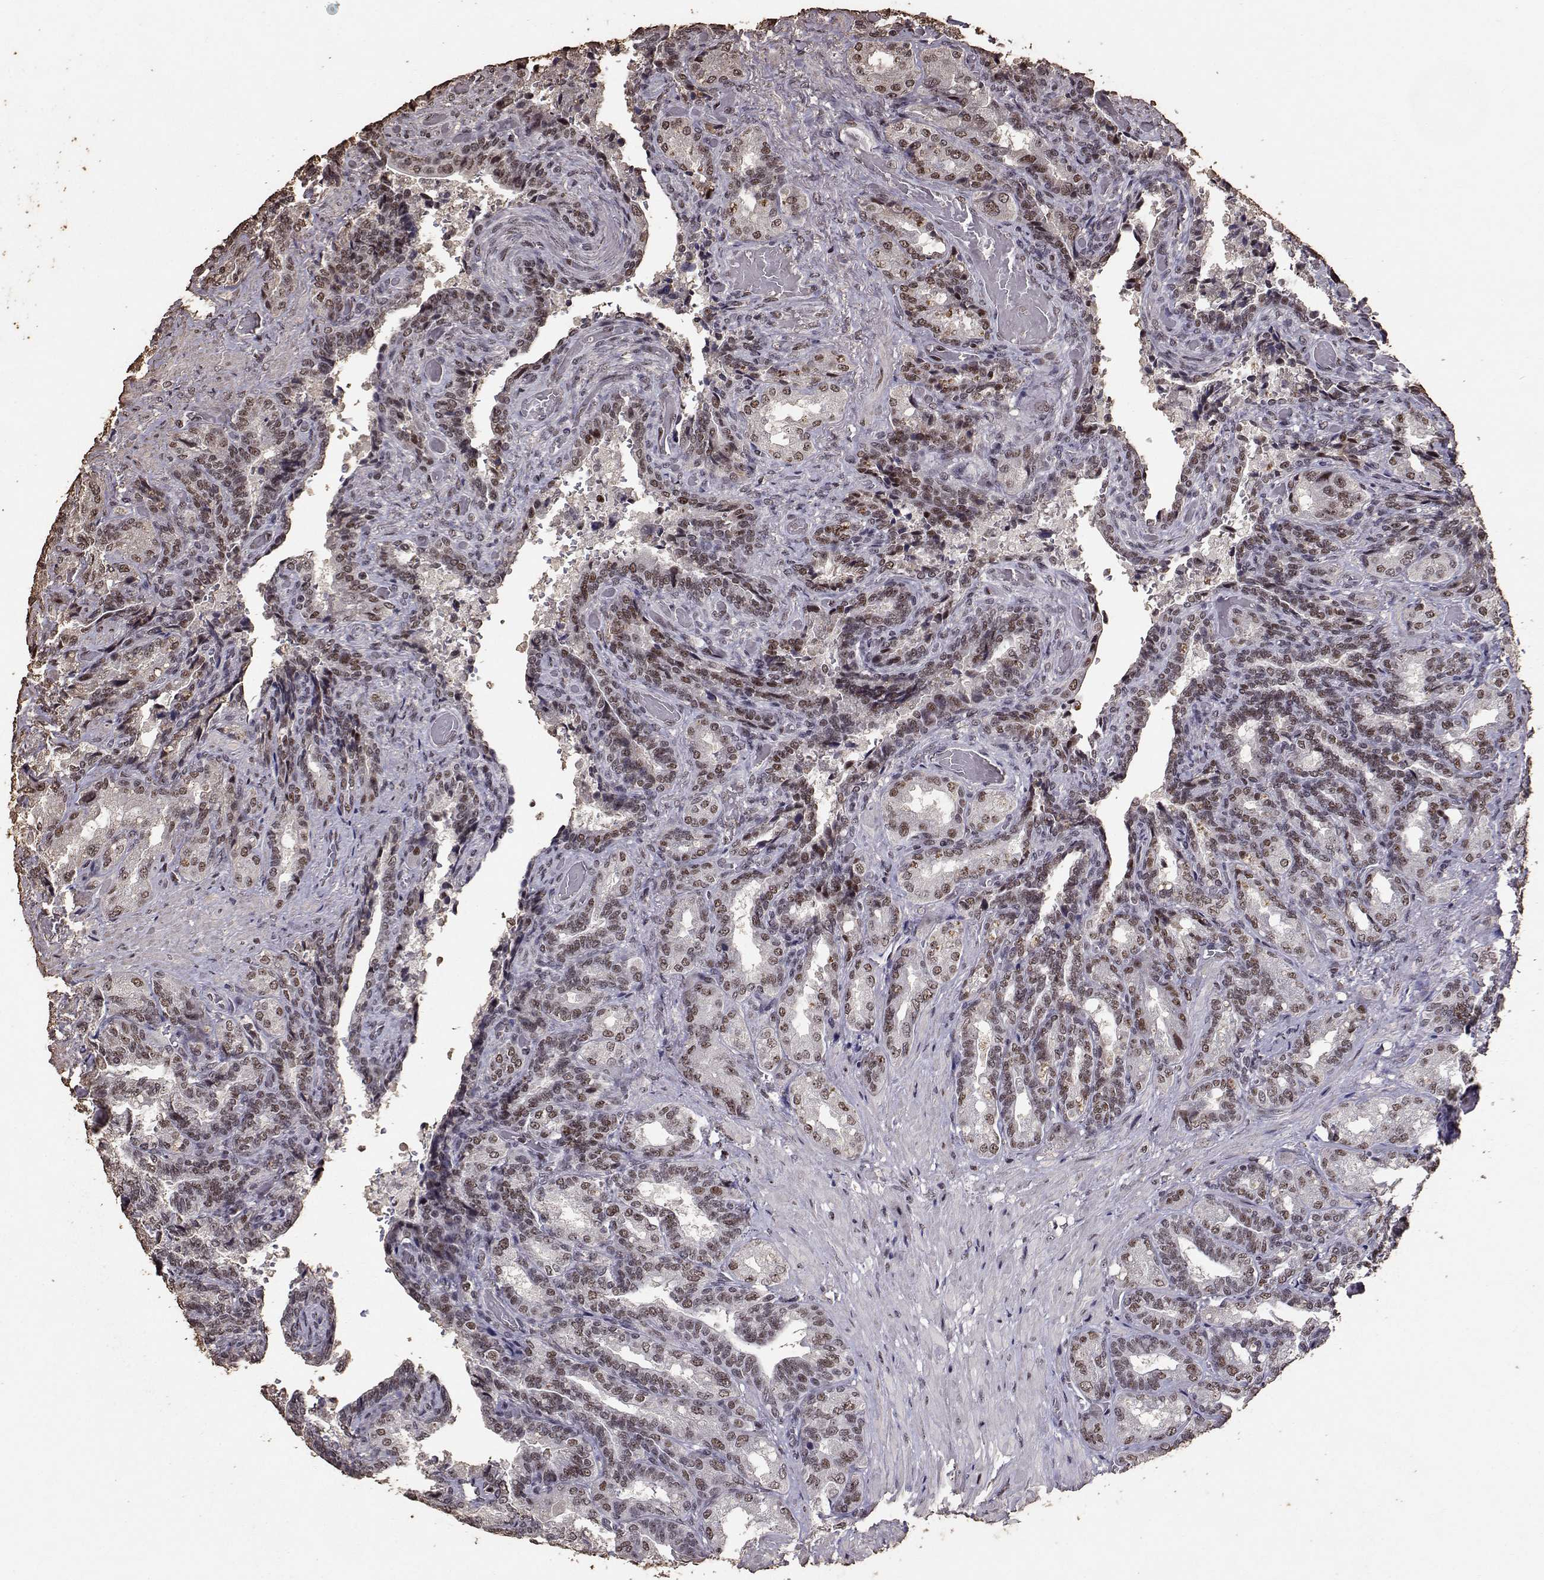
{"staining": {"intensity": "moderate", "quantity": ">75%", "location": "nuclear"}, "tissue": "seminal vesicle", "cell_type": "Glandular cells", "image_type": "normal", "snomed": [{"axis": "morphology", "description": "Normal tissue, NOS"}, {"axis": "topography", "description": "Seminal veicle"}], "caption": "An IHC histopathology image of benign tissue is shown. Protein staining in brown highlights moderate nuclear positivity in seminal vesicle within glandular cells.", "gene": "TOE1", "patient": {"sex": "male", "age": 68}}